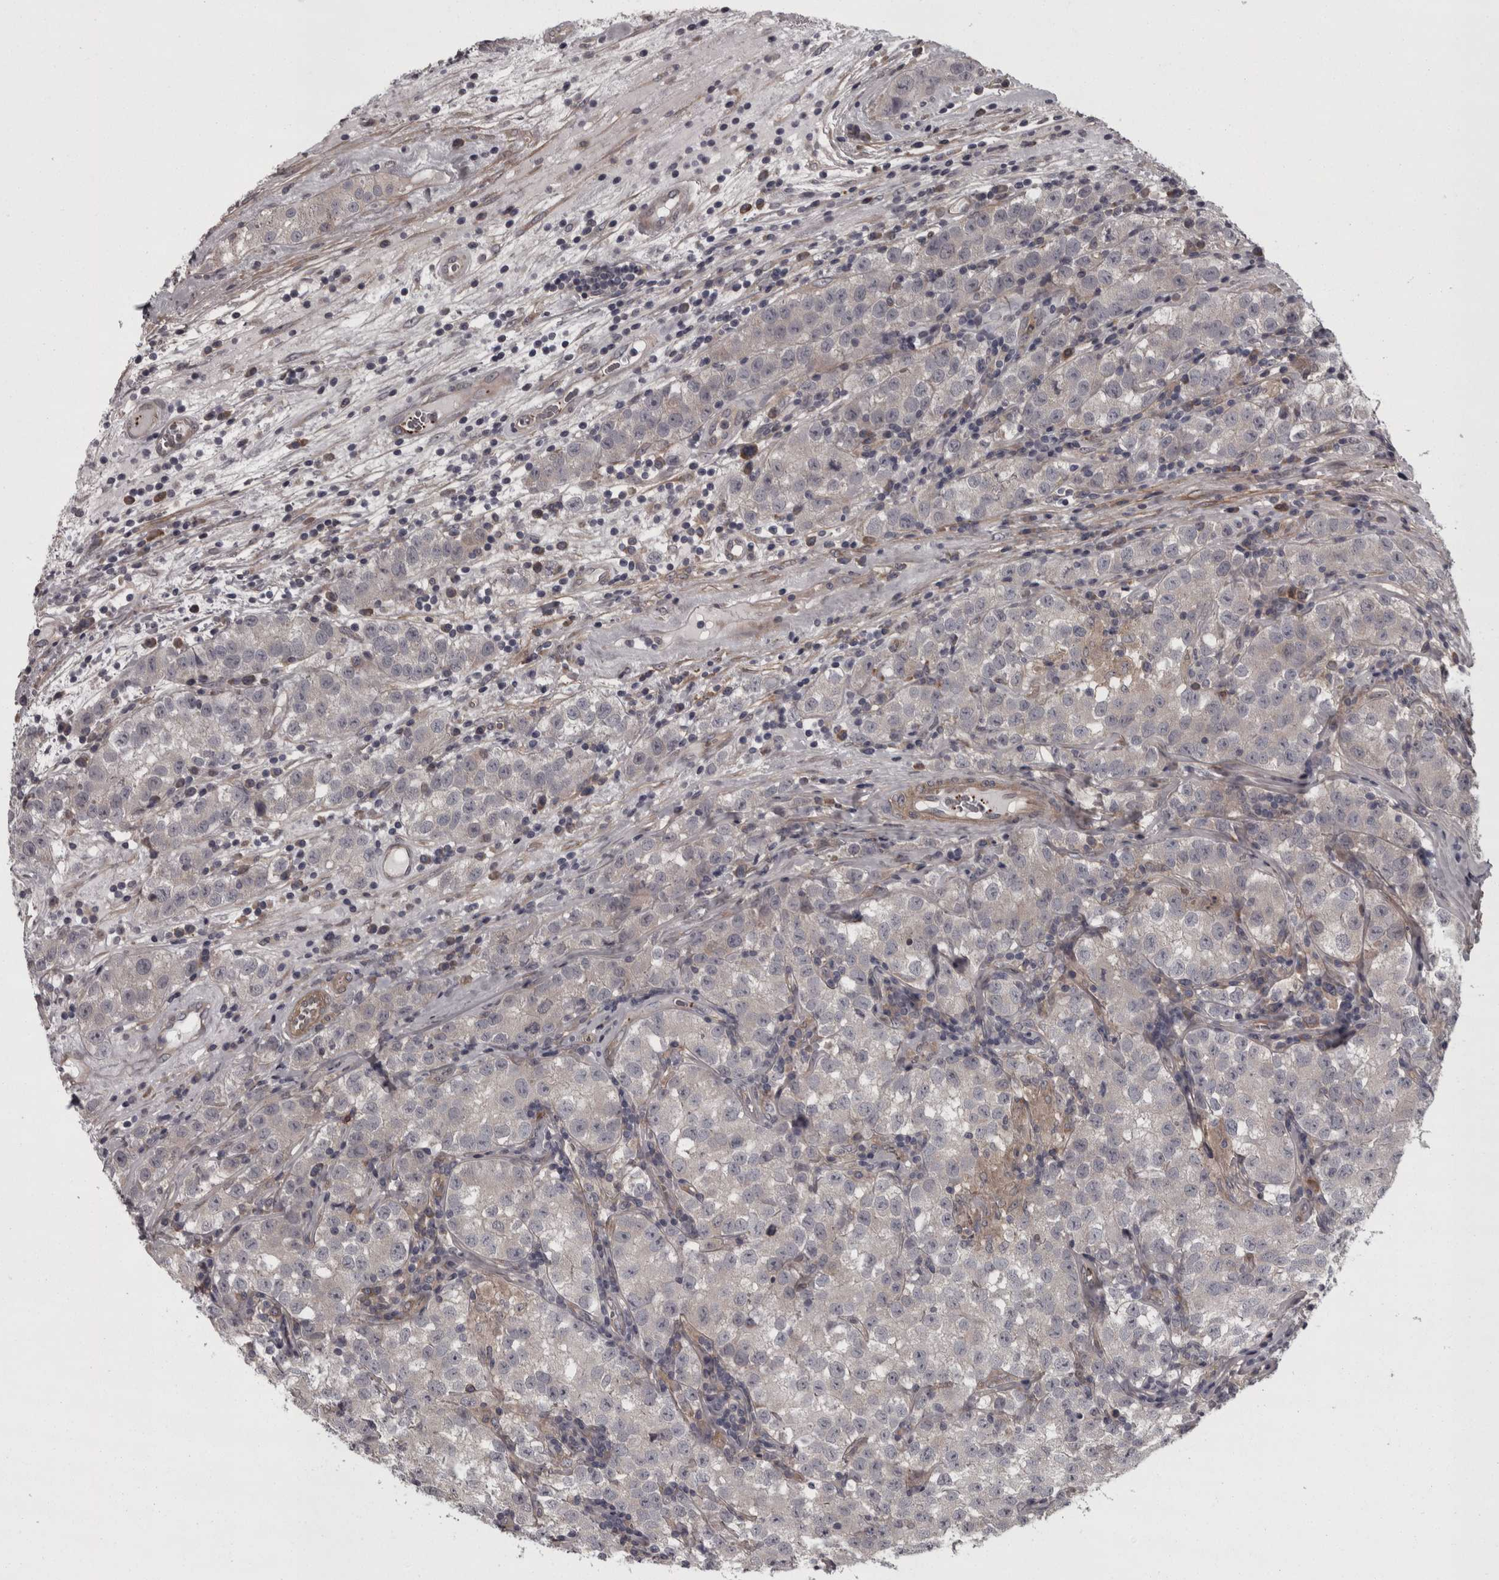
{"staining": {"intensity": "negative", "quantity": "none", "location": "none"}, "tissue": "testis cancer", "cell_type": "Tumor cells", "image_type": "cancer", "snomed": [{"axis": "morphology", "description": "Seminoma, NOS"}, {"axis": "morphology", "description": "Carcinoma, Embryonal, NOS"}, {"axis": "topography", "description": "Testis"}], "caption": "IHC of testis cancer (seminoma) shows no staining in tumor cells.", "gene": "RSU1", "patient": {"sex": "male", "age": 43}}